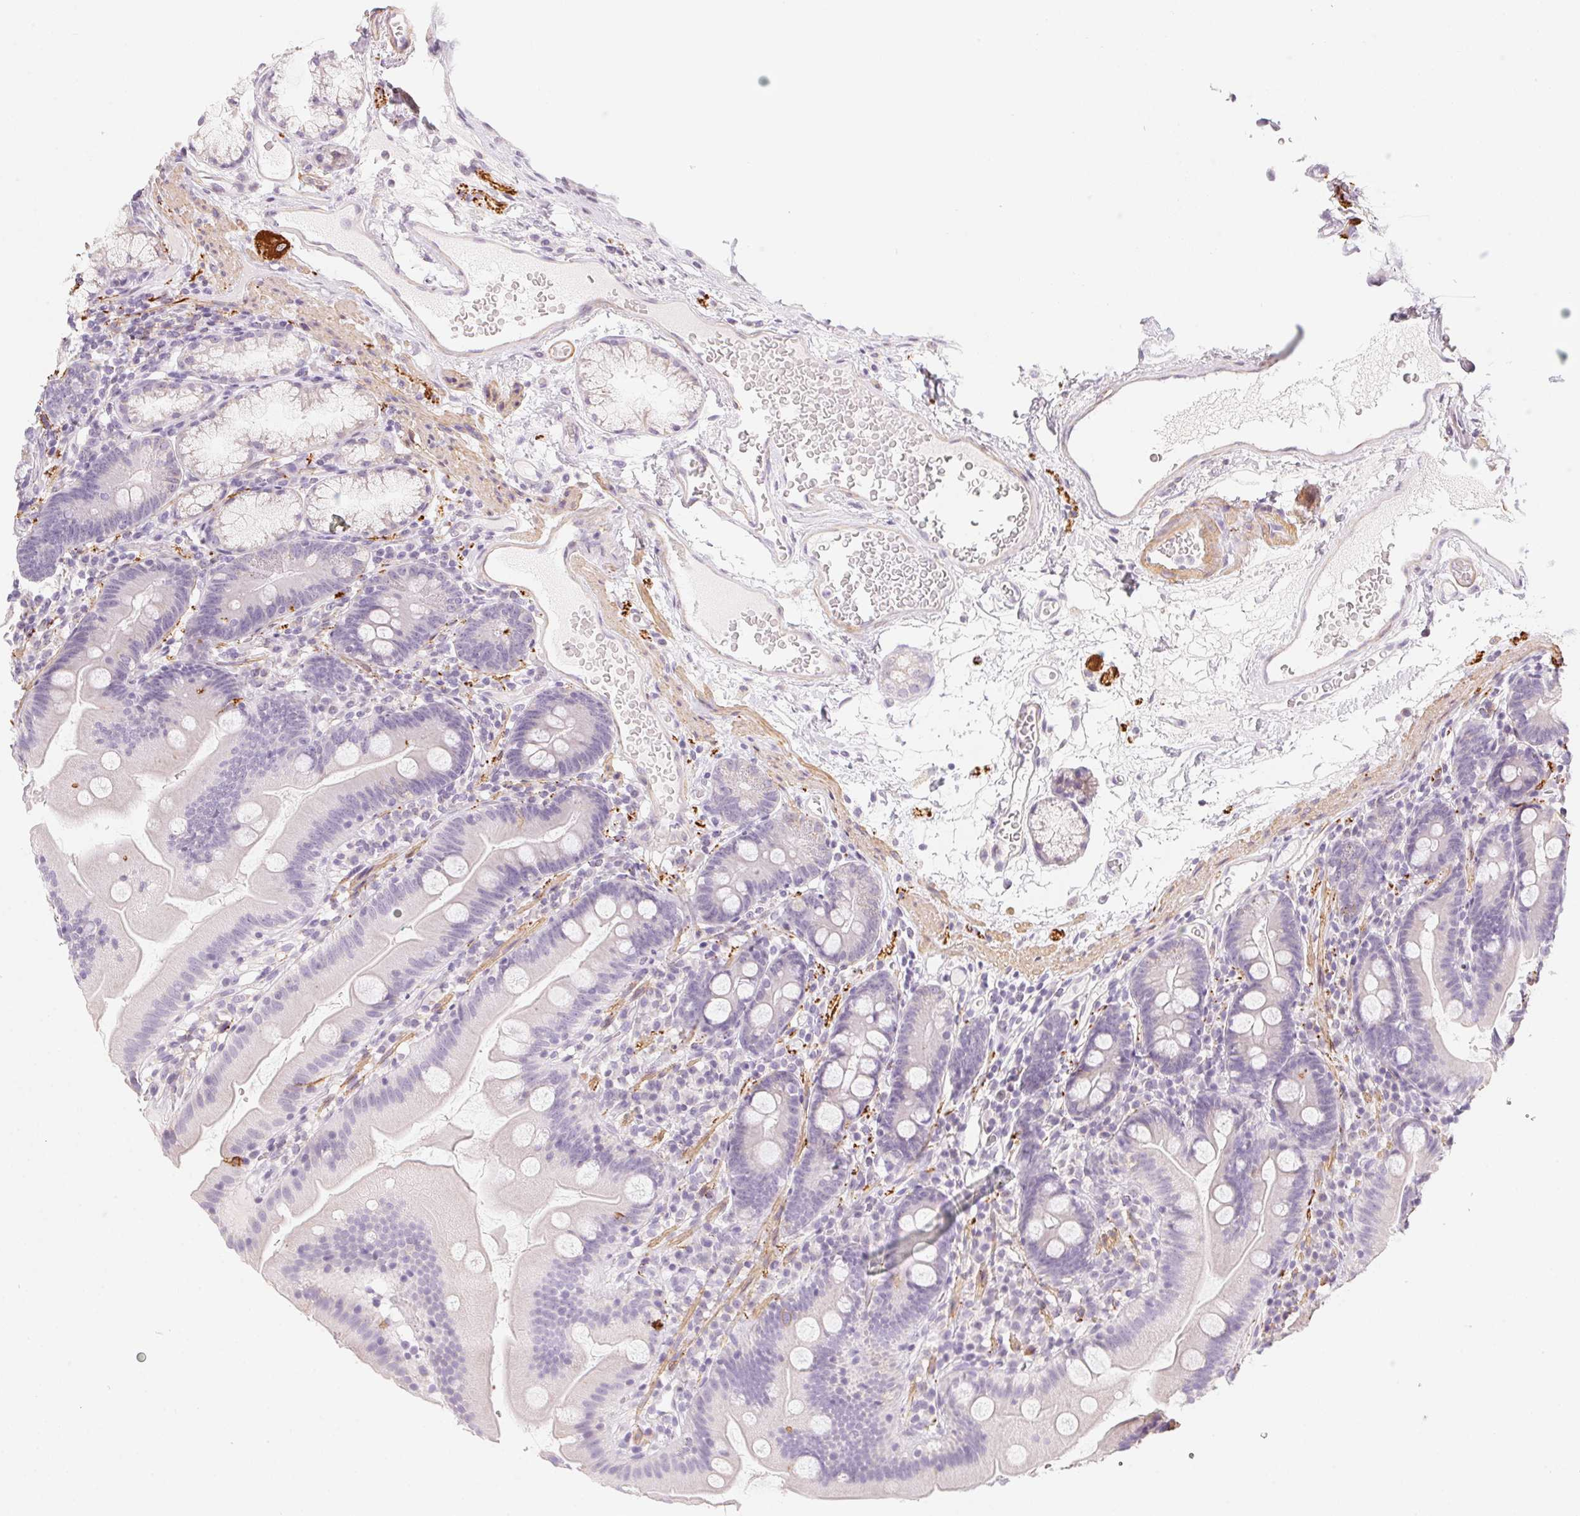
{"staining": {"intensity": "strong", "quantity": "<25%", "location": "cytoplasmic/membranous"}, "tissue": "duodenum", "cell_type": "Glandular cells", "image_type": "normal", "snomed": [{"axis": "morphology", "description": "Normal tissue, NOS"}, {"axis": "topography", "description": "Duodenum"}], "caption": "A brown stain shows strong cytoplasmic/membranous positivity of a protein in glandular cells of normal human duodenum. (Stains: DAB in brown, nuclei in blue, Microscopy: brightfield microscopy at high magnification).", "gene": "PRPH", "patient": {"sex": "female", "age": 67}}